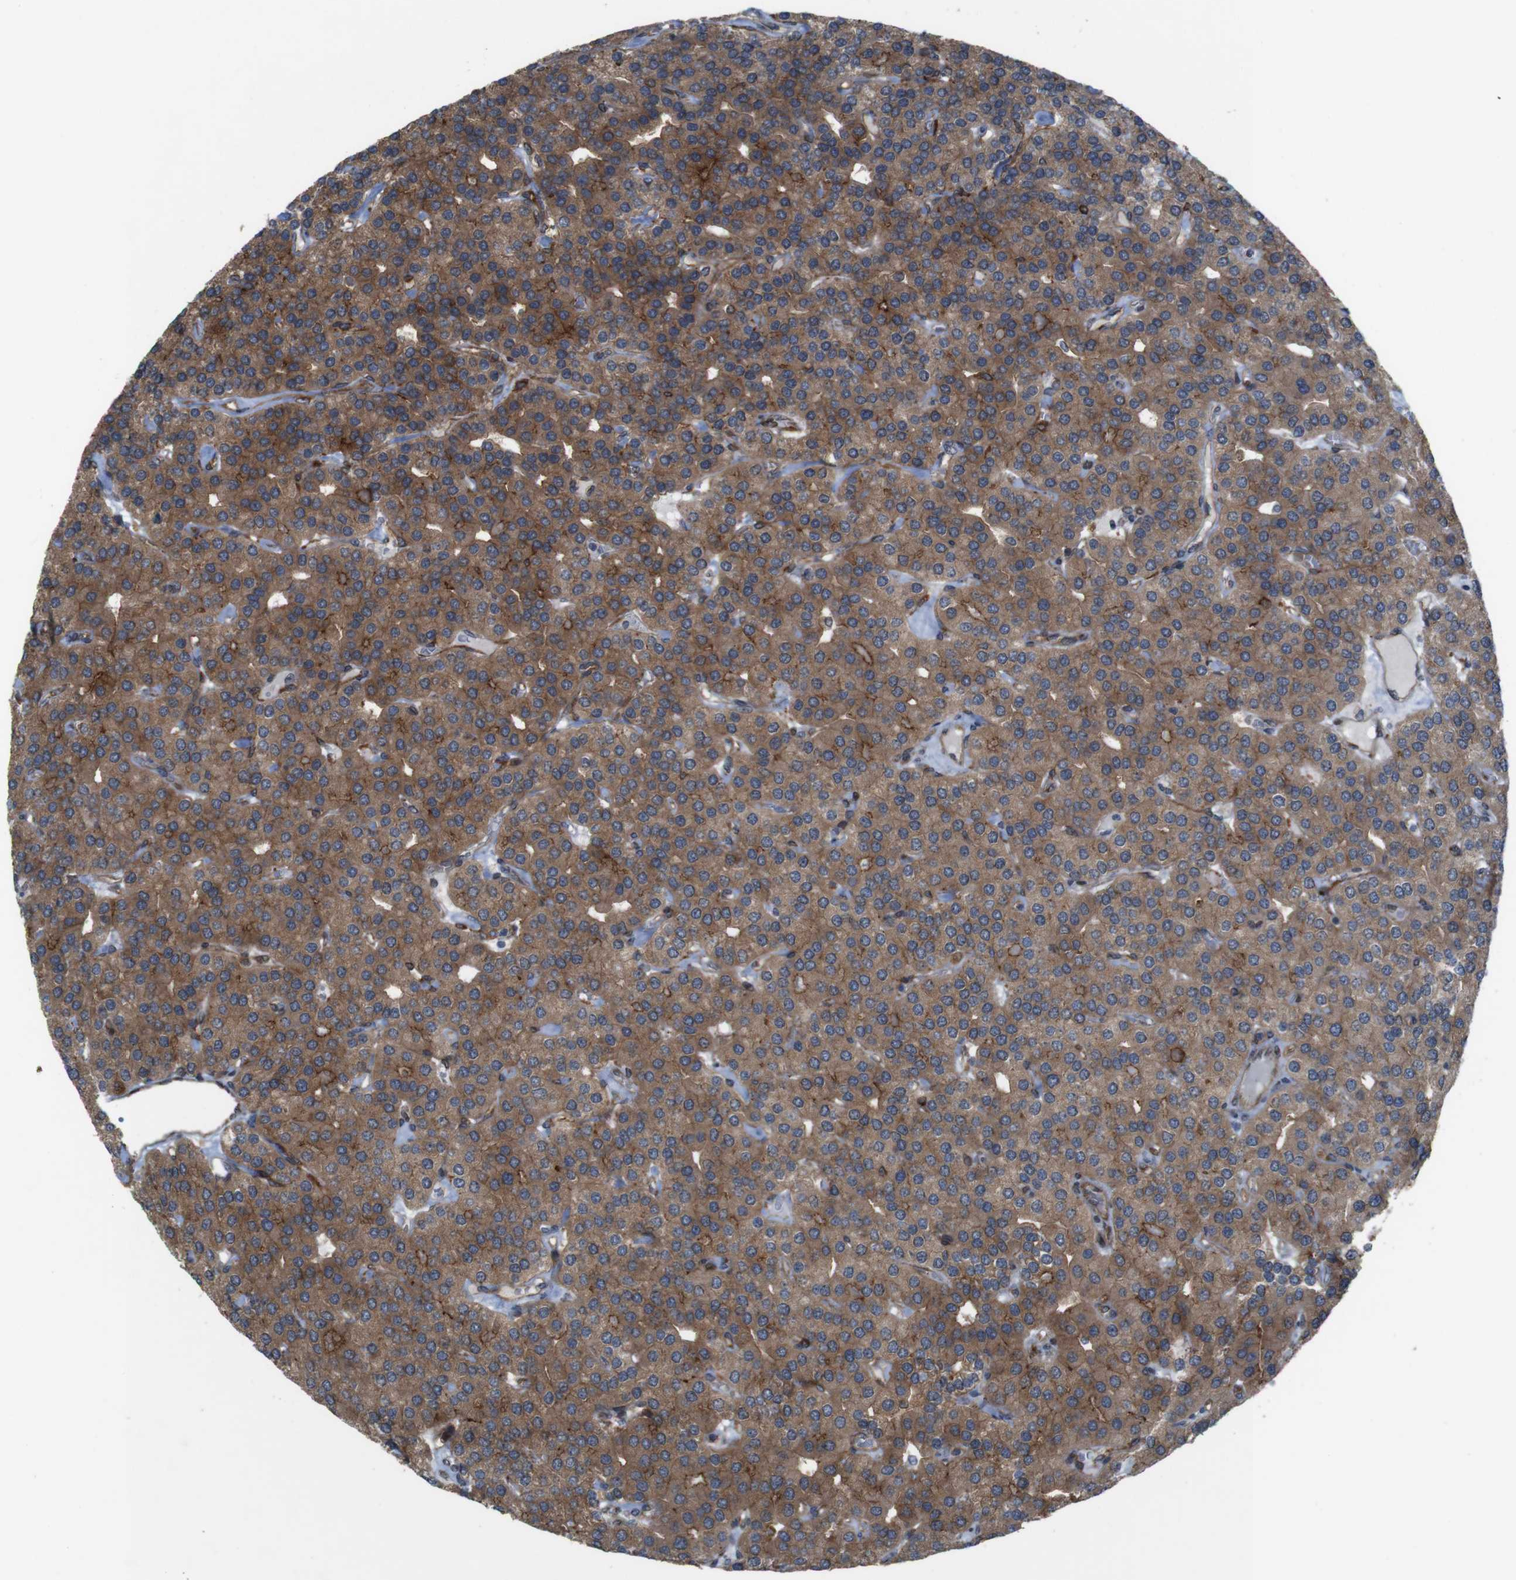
{"staining": {"intensity": "moderate", "quantity": ">75%", "location": "cytoplasmic/membranous"}, "tissue": "parathyroid gland", "cell_type": "Glandular cells", "image_type": "normal", "snomed": [{"axis": "morphology", "description": "Normal tissue, NOS"}, {"axis": "morphology", "description": "Adenoma, NOS"}, {"axis": "topography", "description": "Parathyroid gland"}], "caption": "Immunohistochemistry image of unremarkable human parathyroid gland stained for a protein (brown), which shows medium levels of moderate cytoplasmic/membranous staining in approximately >75% of glandular cells.", "gene": "PTGER4", "patient": {"sex": "female", "age": 86}}